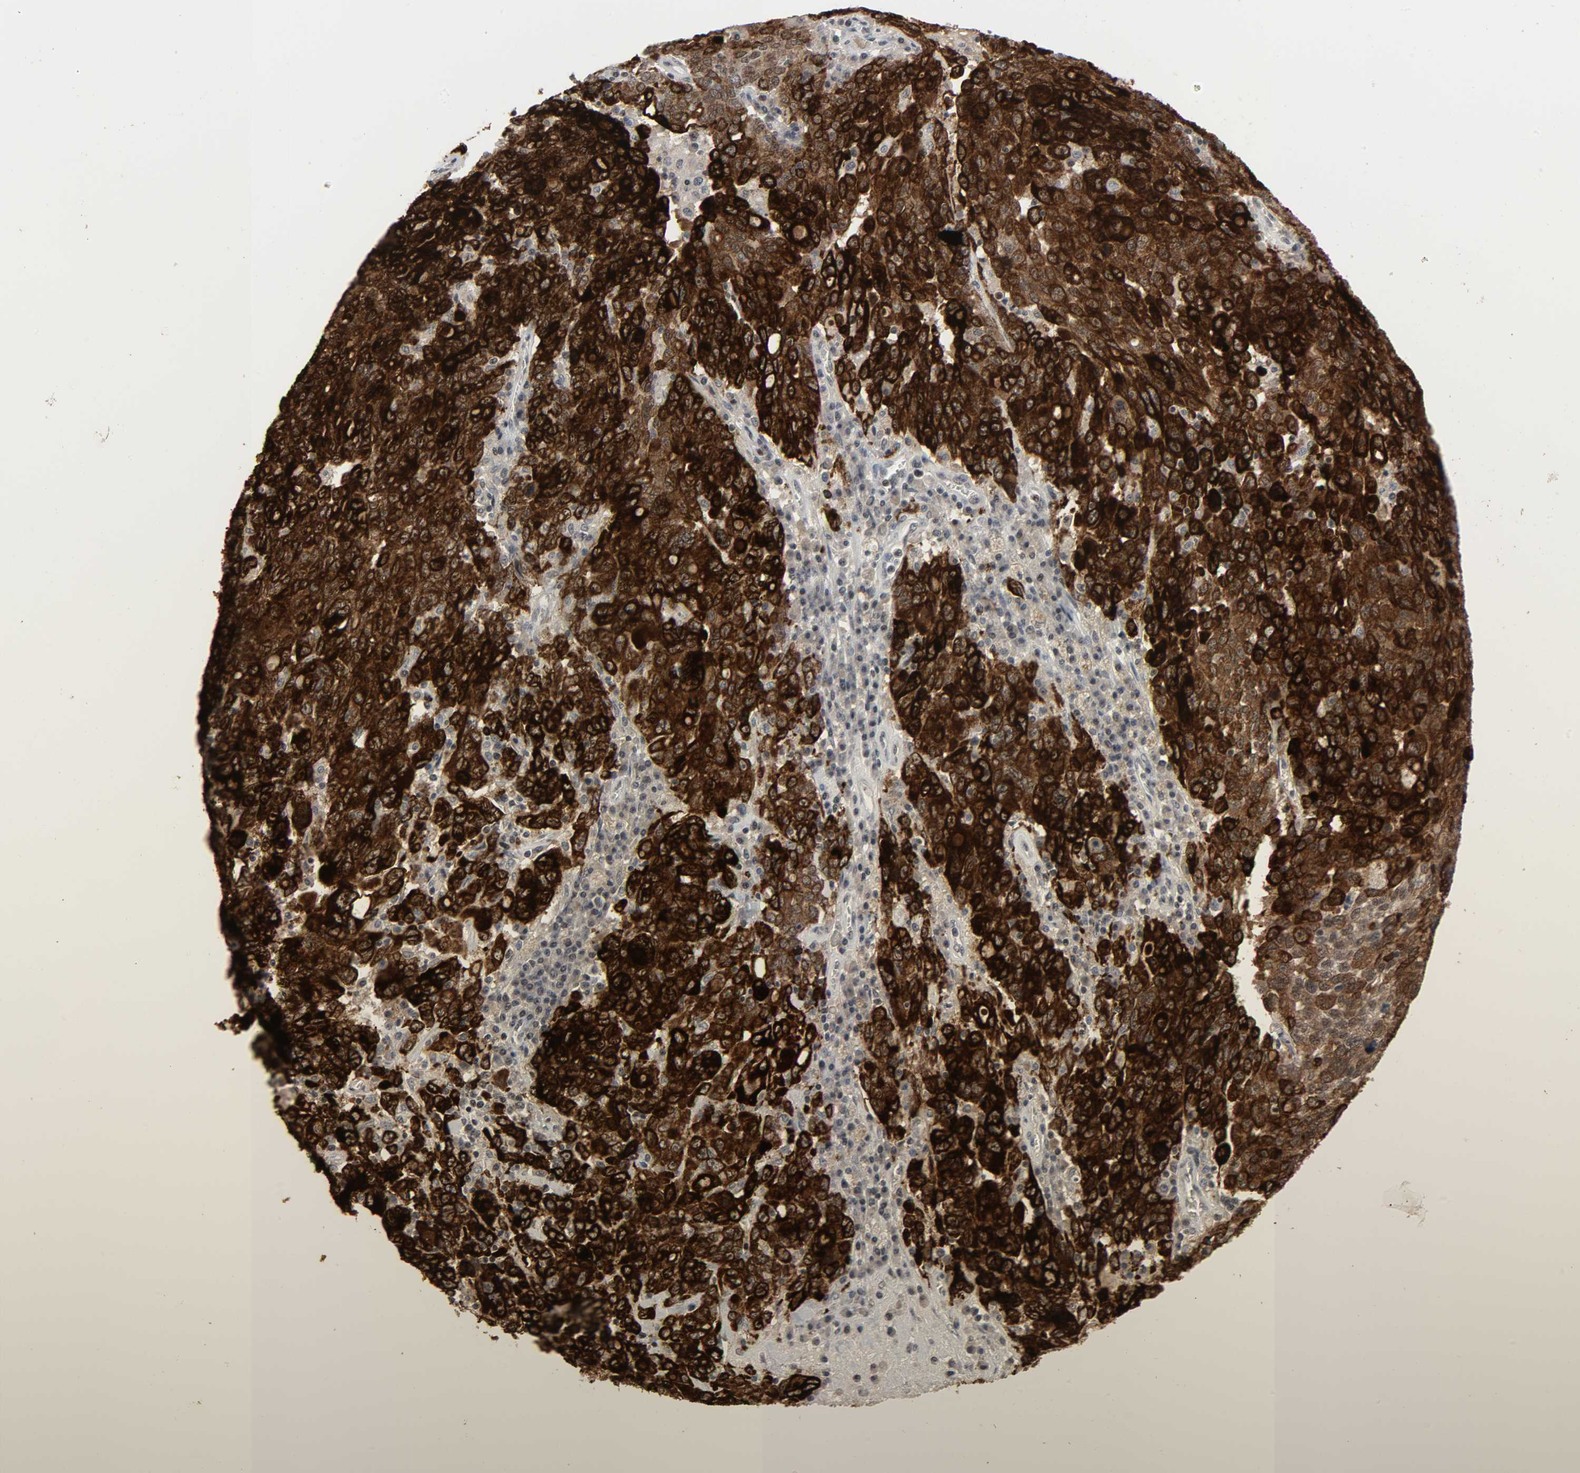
{"staining": {"intensity": "strong", "quantity": ">75%", "location": "cytoplasmic/membranous"}, "tissue": "ovarian cancer", "cell_type": "Tumor cells", "image_type": "cancer", "snomed": [{"axis": "morphology", "description": "Carcinoma, endometroid"}, {"axis": "topography", "description": "Ovary"}], "caption": "The image exhibits immunohistochemical staining of endometroid carcinoma (ovarian). There is strong cytoplasmic/membranous positivity is present in approximately >75% of tumor cells.", "gene": "MUC1", "patient": {"sex": "female", "age": 62}}